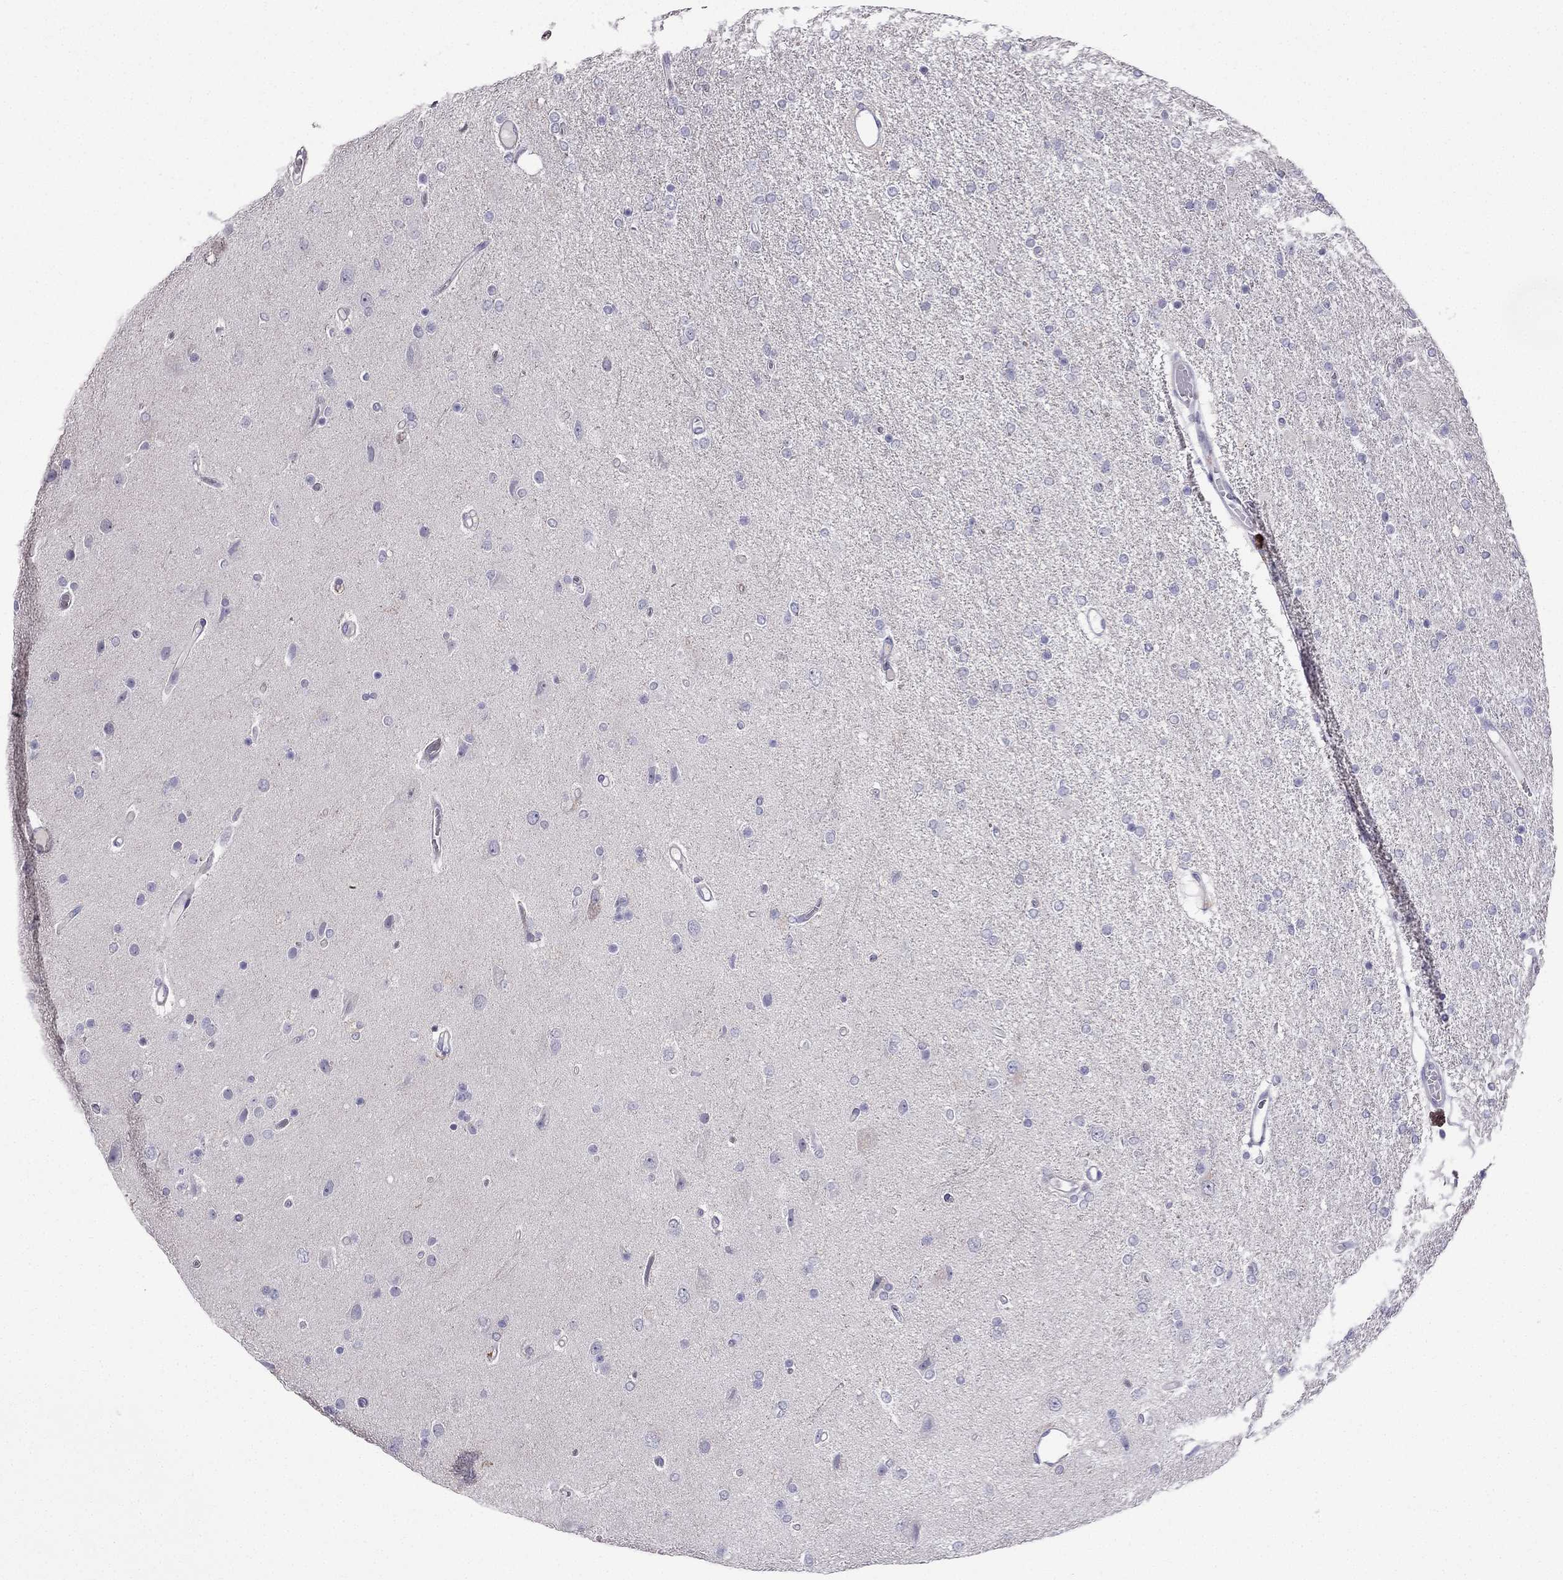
{"staining": {"intensity": "negative", "quantity": "none", "location": "none"}, "tissue": "glioma", "cell_type": "Tumor cells", "image_type": "cancer", "snomed": [{"axis": "morphology", "description": "Glioma, malignant, High grade"}, {"axis": "topography", "description": "Cerebral cortex"}], "caption": "A histopathology image of human glioma is negative for staining in tumor cells.", "gene": "UHRF1", "patient": {"sex": "male", "age": 70}}